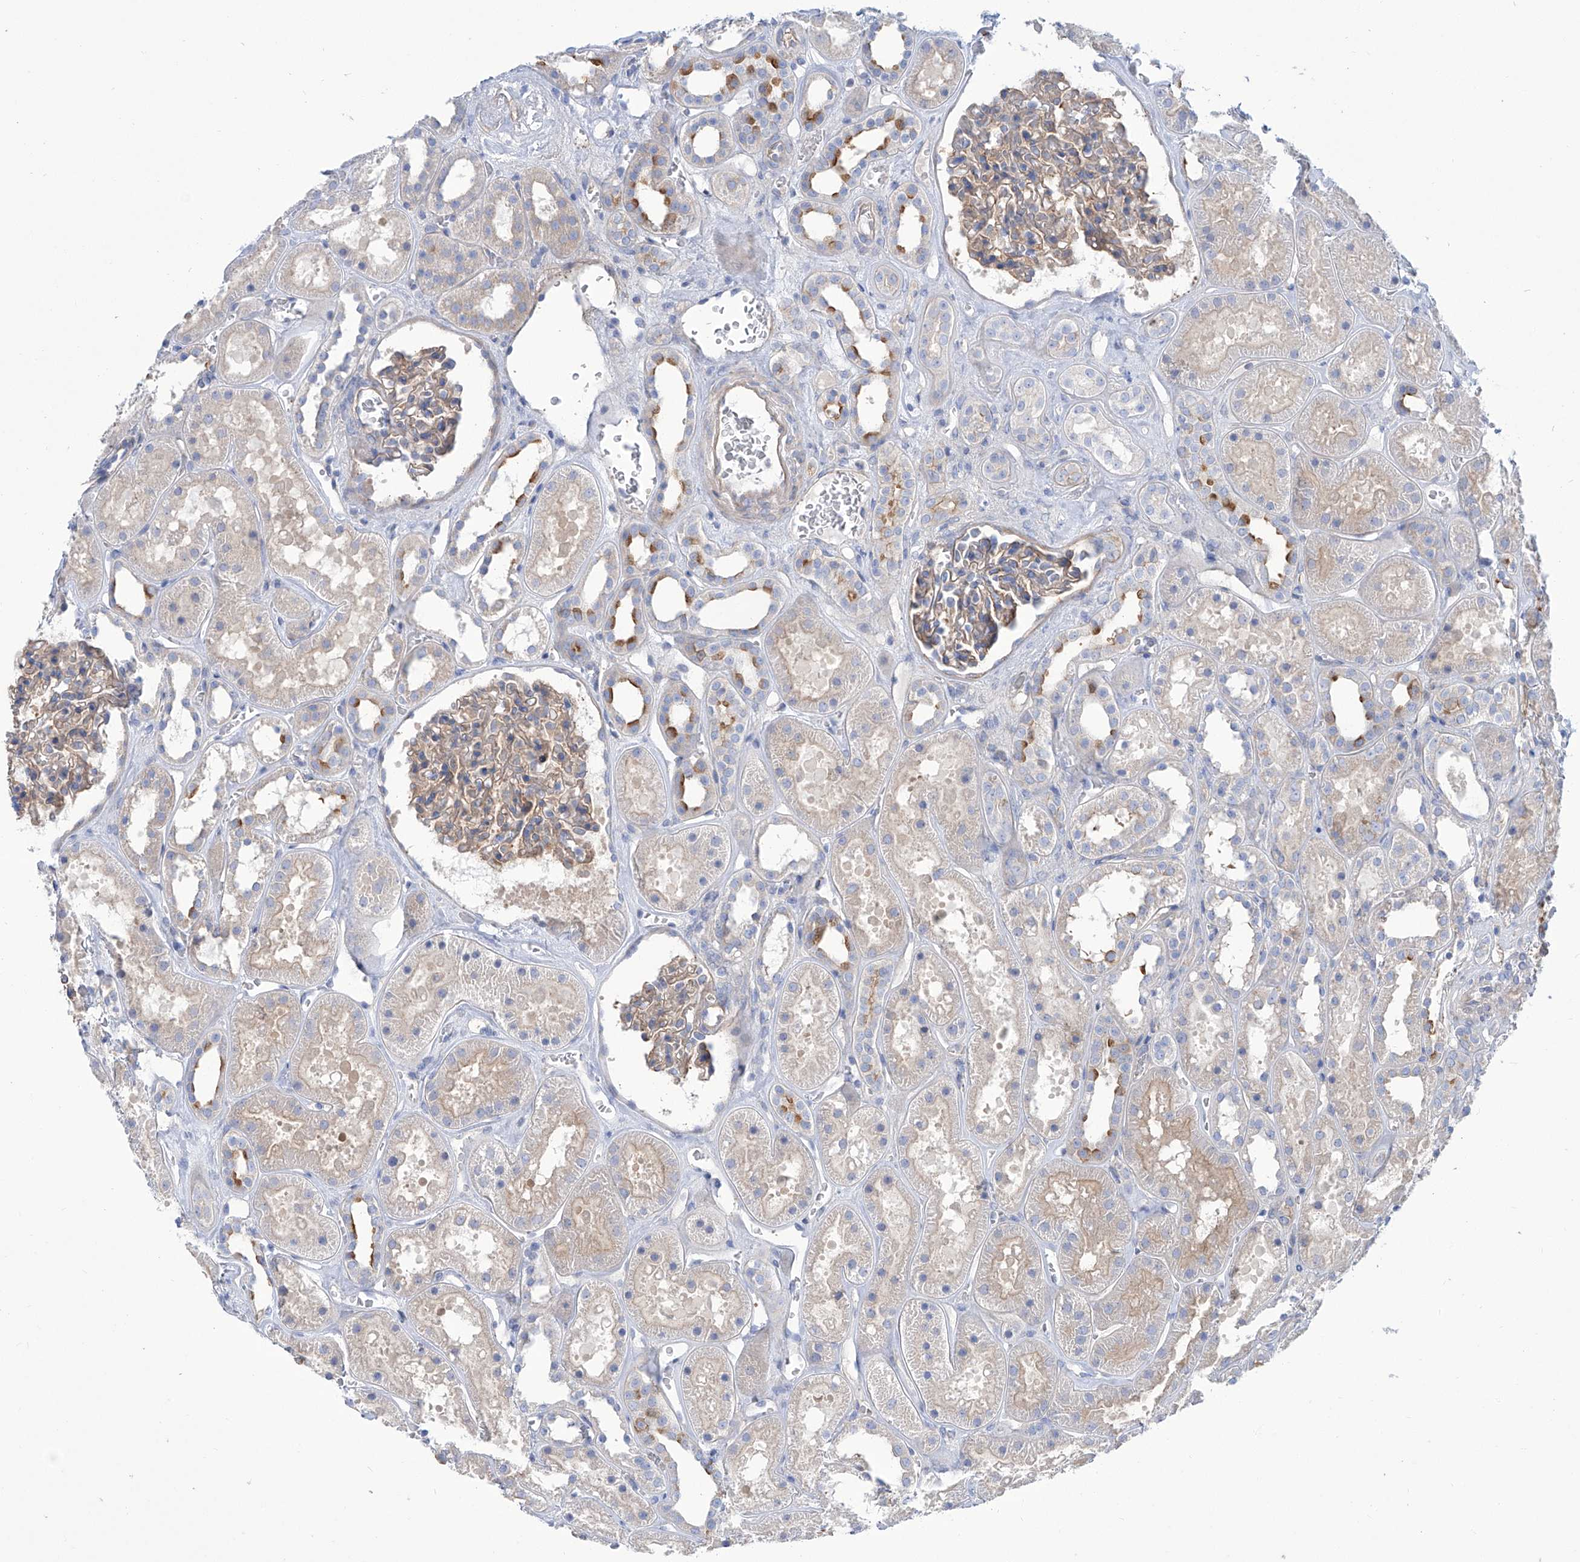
{"staining": {"intensity": "weak", "quantity": ">75%", "location": "cytoplasmic/membranous"}, "tissue": "kidney", "cell_type": "Cells in glomeruli", "image_type": "normal", "snomed": [{"axis": "morphology", "description": "Normal tissue, NOS"}, {"axis": "topography", "description": "Kidney"}], "caption": "Weak cytoplasmic/membranous staining for a protein is present in approximately >75% of cells in glomeruli of benign kidney using IHC.", "gene": "TMEM209", "patient": {"sex": "female", "age": 41}}